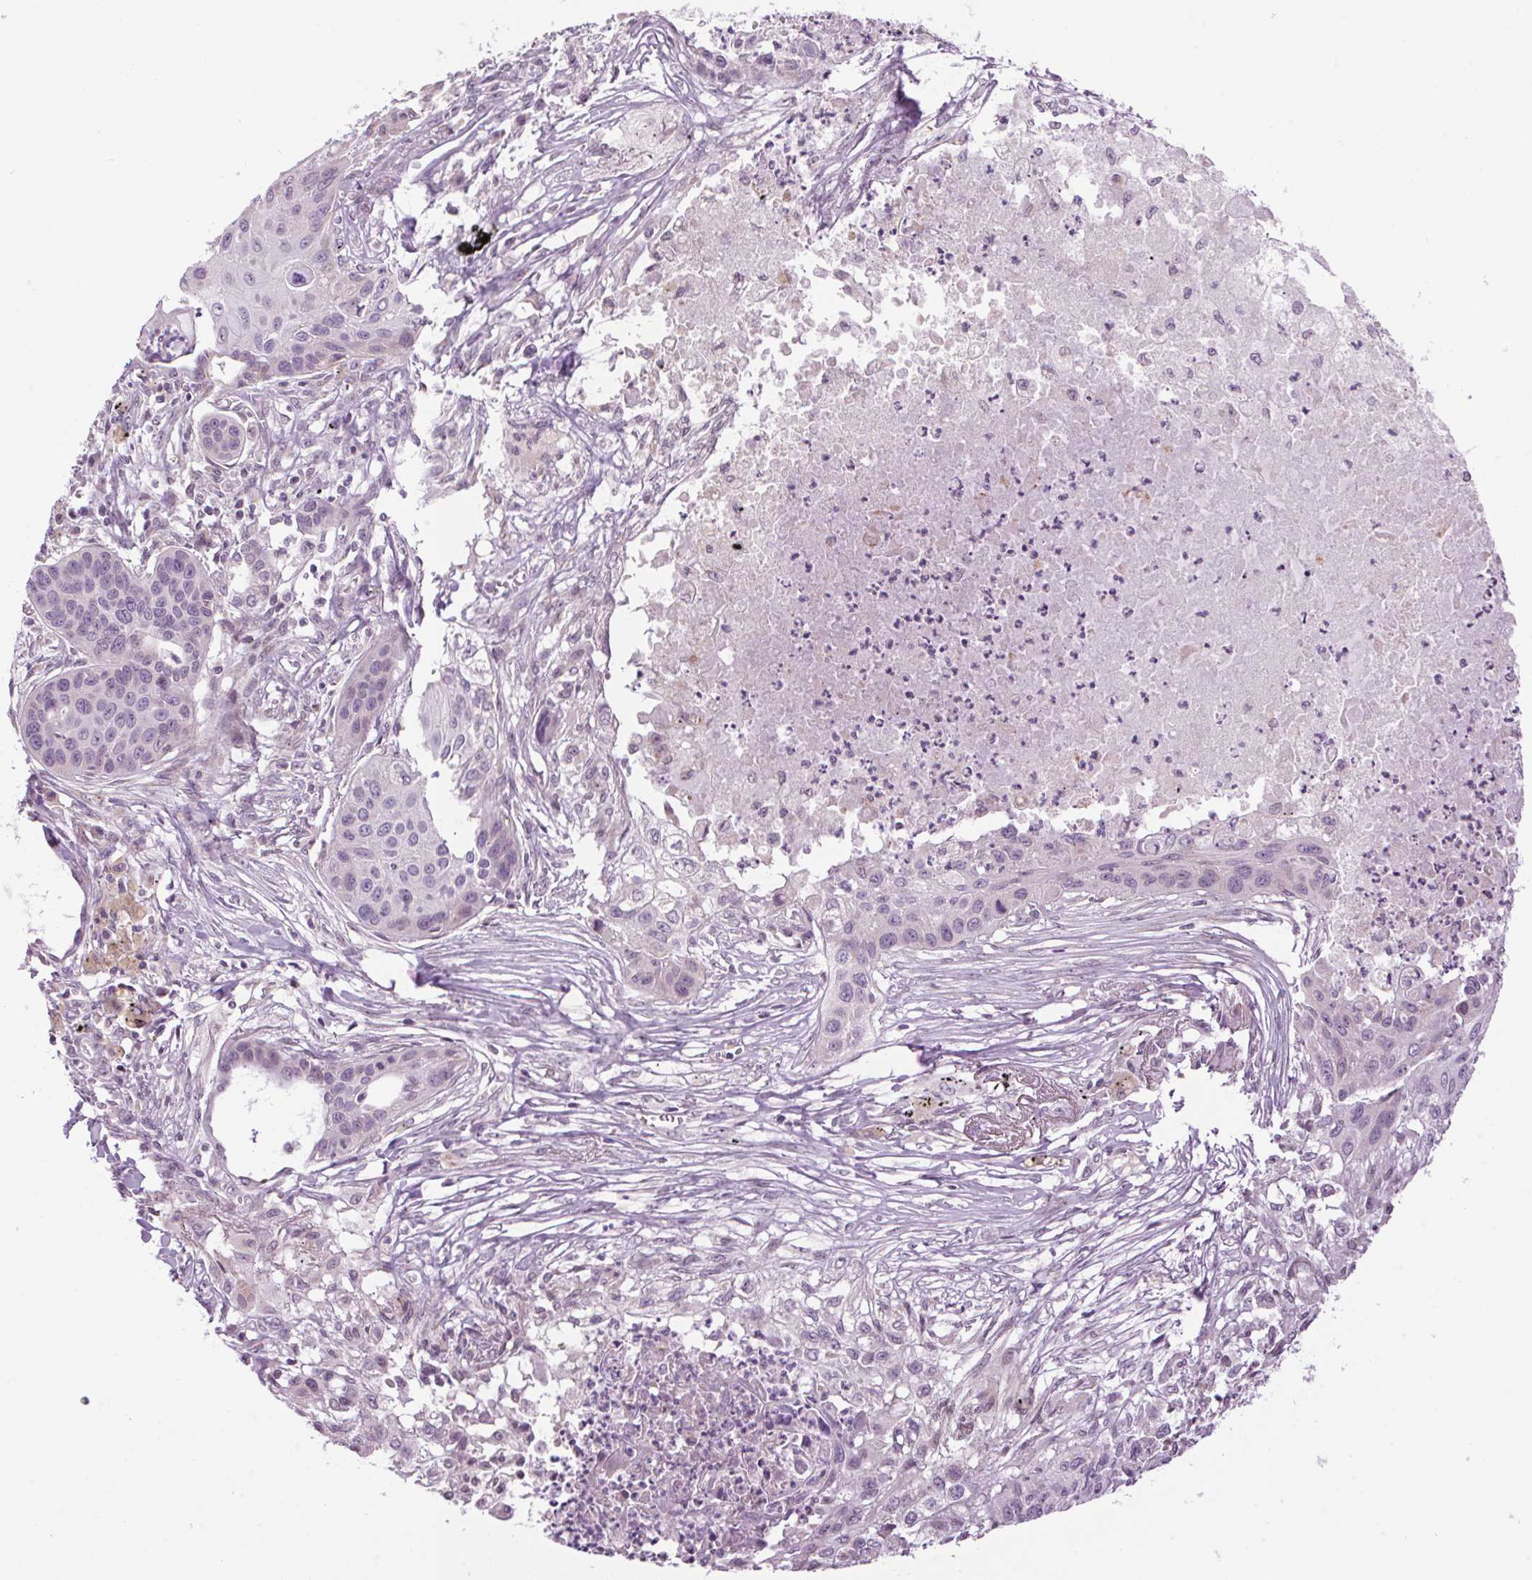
{"staining": {"intensity": "negative", "quantity": "none", "location": "none"}, "tissue": "lung cancer", "cell_type": "Tumor cells", "image_type": "cancer", "snomed": [{"axis": "morphology", "description": "Squamous cell carcinoma, NOS"}, {"axis": "topography", "description": "Lung"}], "caption": "A high-resolution photomicrograph shows immunohistochemistry staining of lung cancer, which exhibits no significant expression in tumor cells.", "gene": "SMIM13", "patient": {"sex": "male", "age": 71}}